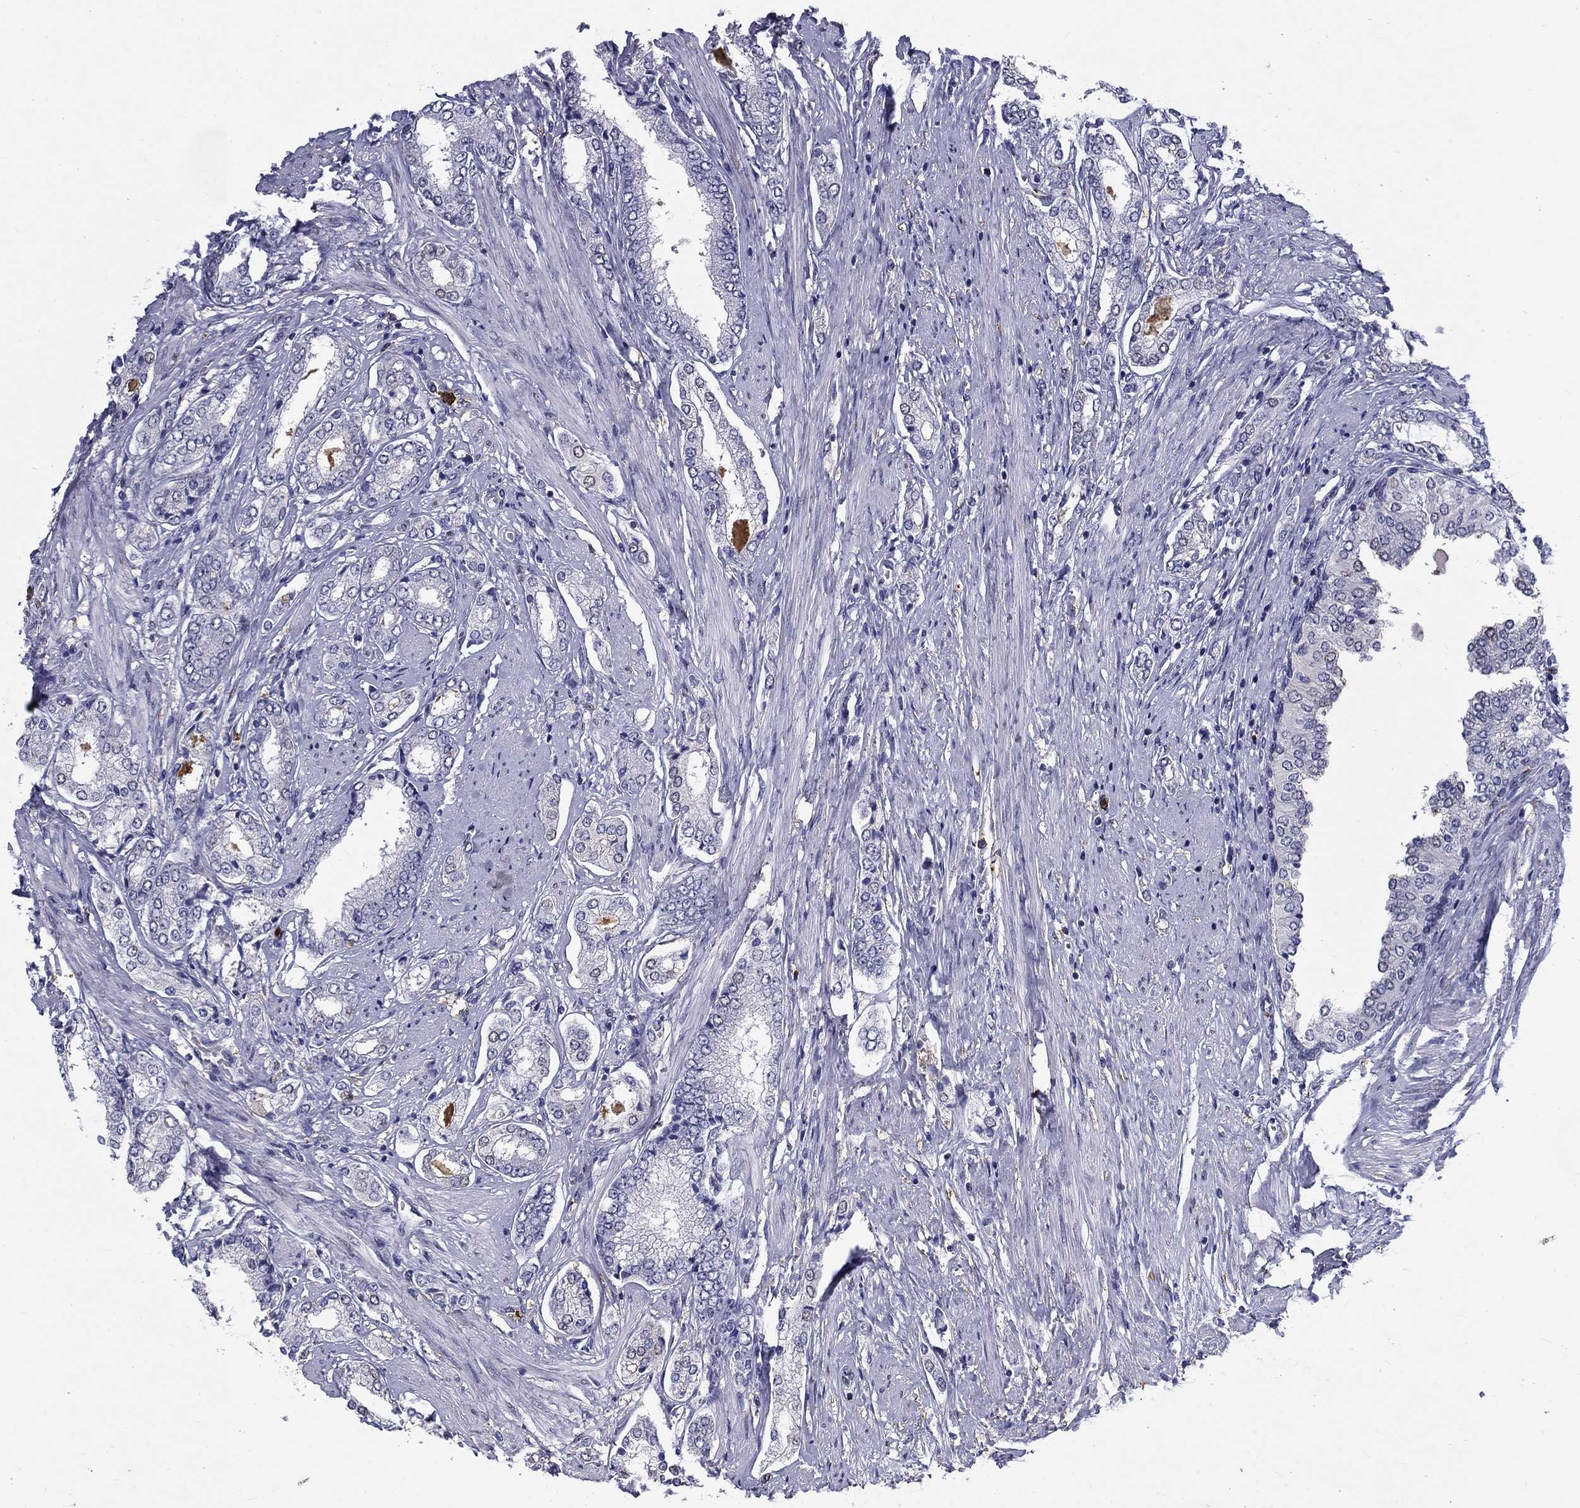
{"staining": {"intensity": "negative", "quantity": "none", "location": "none"}, "tissue": "prostate cancer", "cell_type": "Tumor cells", "image_type": "cancer", "snomed": [{"axis": "morphology", "description": "Adenocarcinoma, NOS"}, {"axis": "topography", "description": "Prostate"}], "caption": "IHC histopathology image of adenocarcinoma (prostate) stained for a protein (brown), which demonstrates no positivity in tumor cells.", "gene": "IGSF8", "patient": {"sex": "male", "age": 63}}